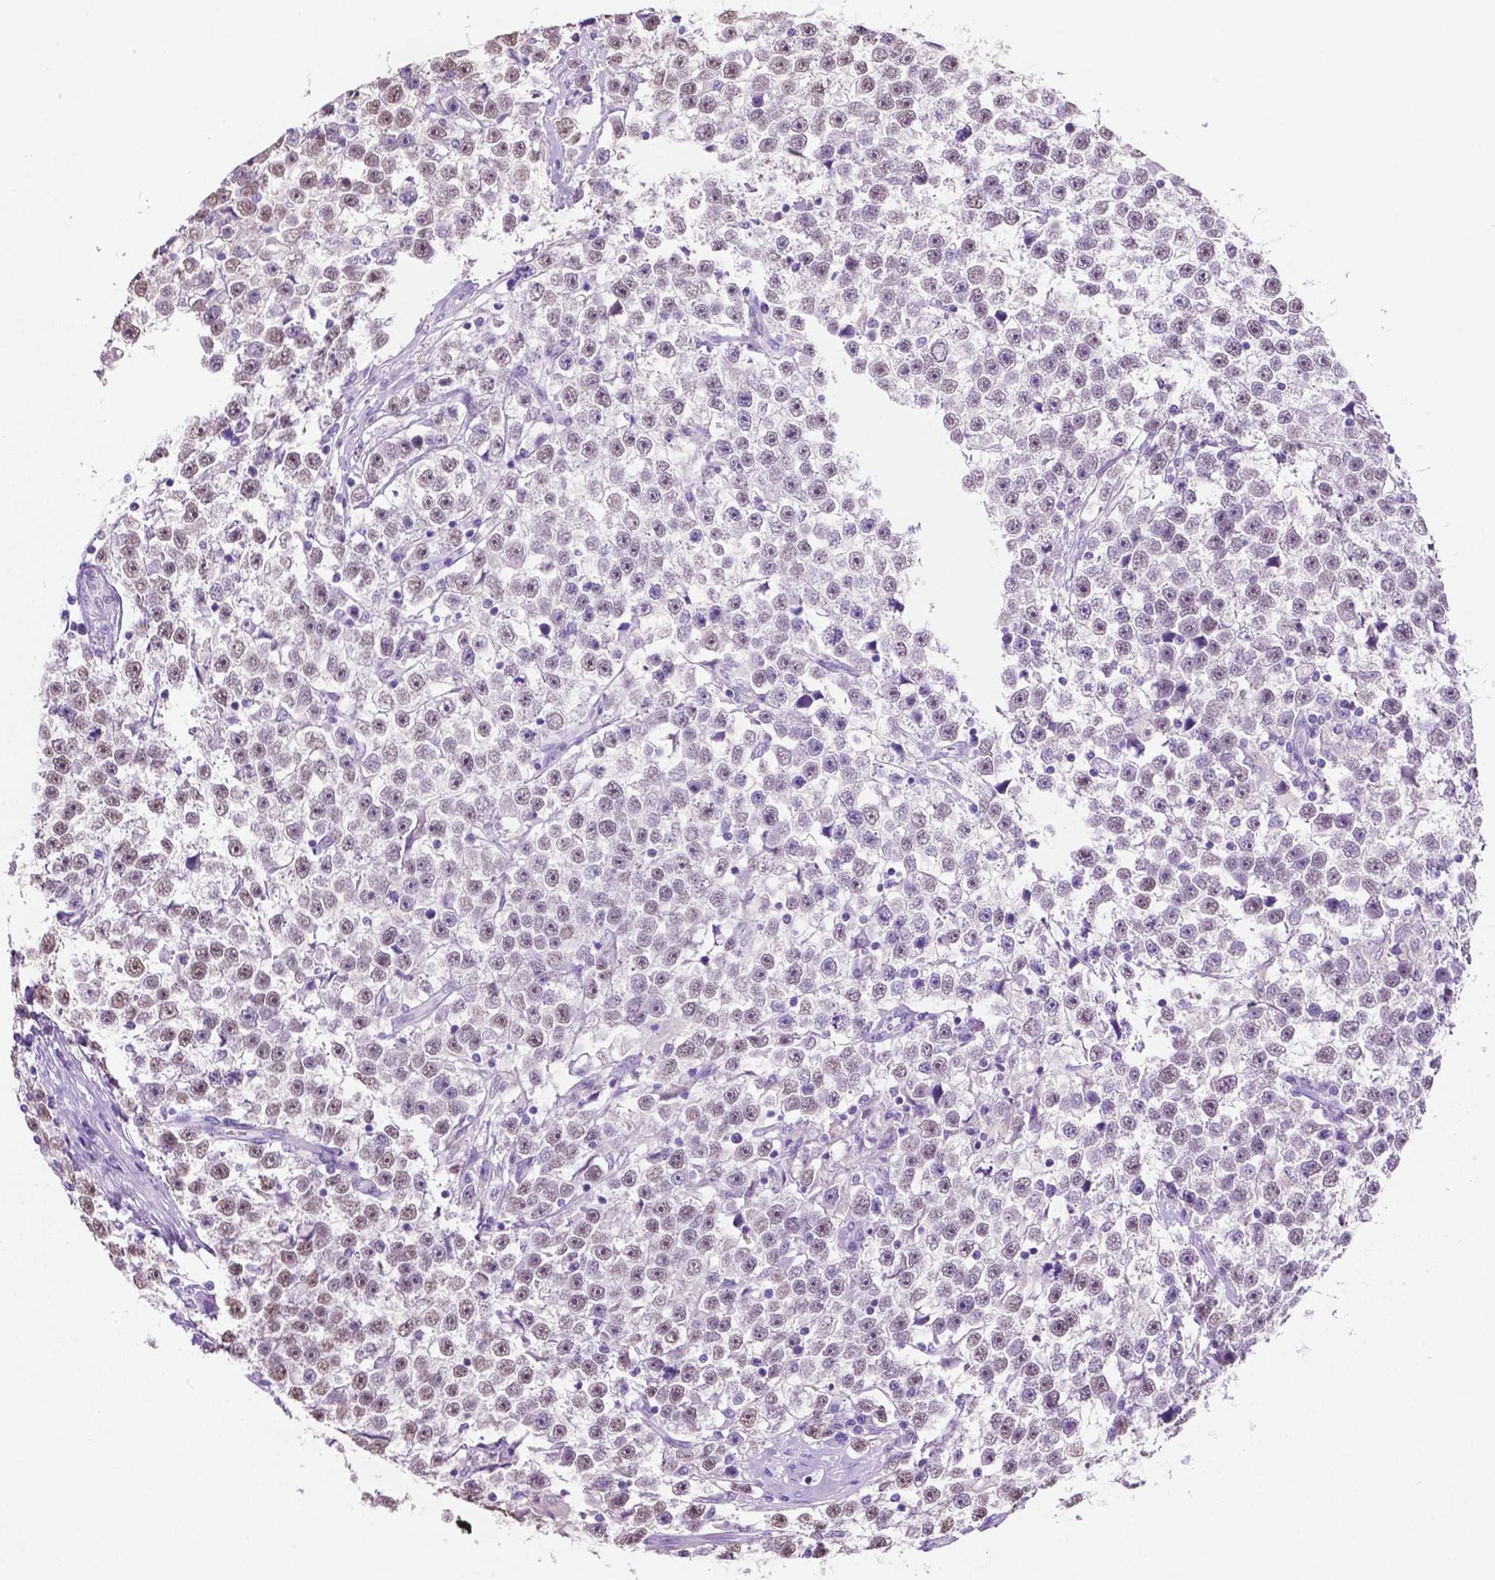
{"staining": {"intensity": "negative", "quantity": "none", "location": "none"}, "tissue": "testis cancer", "cell_type": "Tumor cells", "image_type": "cancer", "snomed": [{"axis": "morphology", "description": "Seminoma, NOS"}, {"axis": "topography", "description": "Testis"}], "caption": "A high-resolution histopathology image shows IHC staining of testis seminoma, which demonstrates no significant expression in tumor cells.", "gene": "ACY3", "patient": {"sex": "male", "age": 31}}